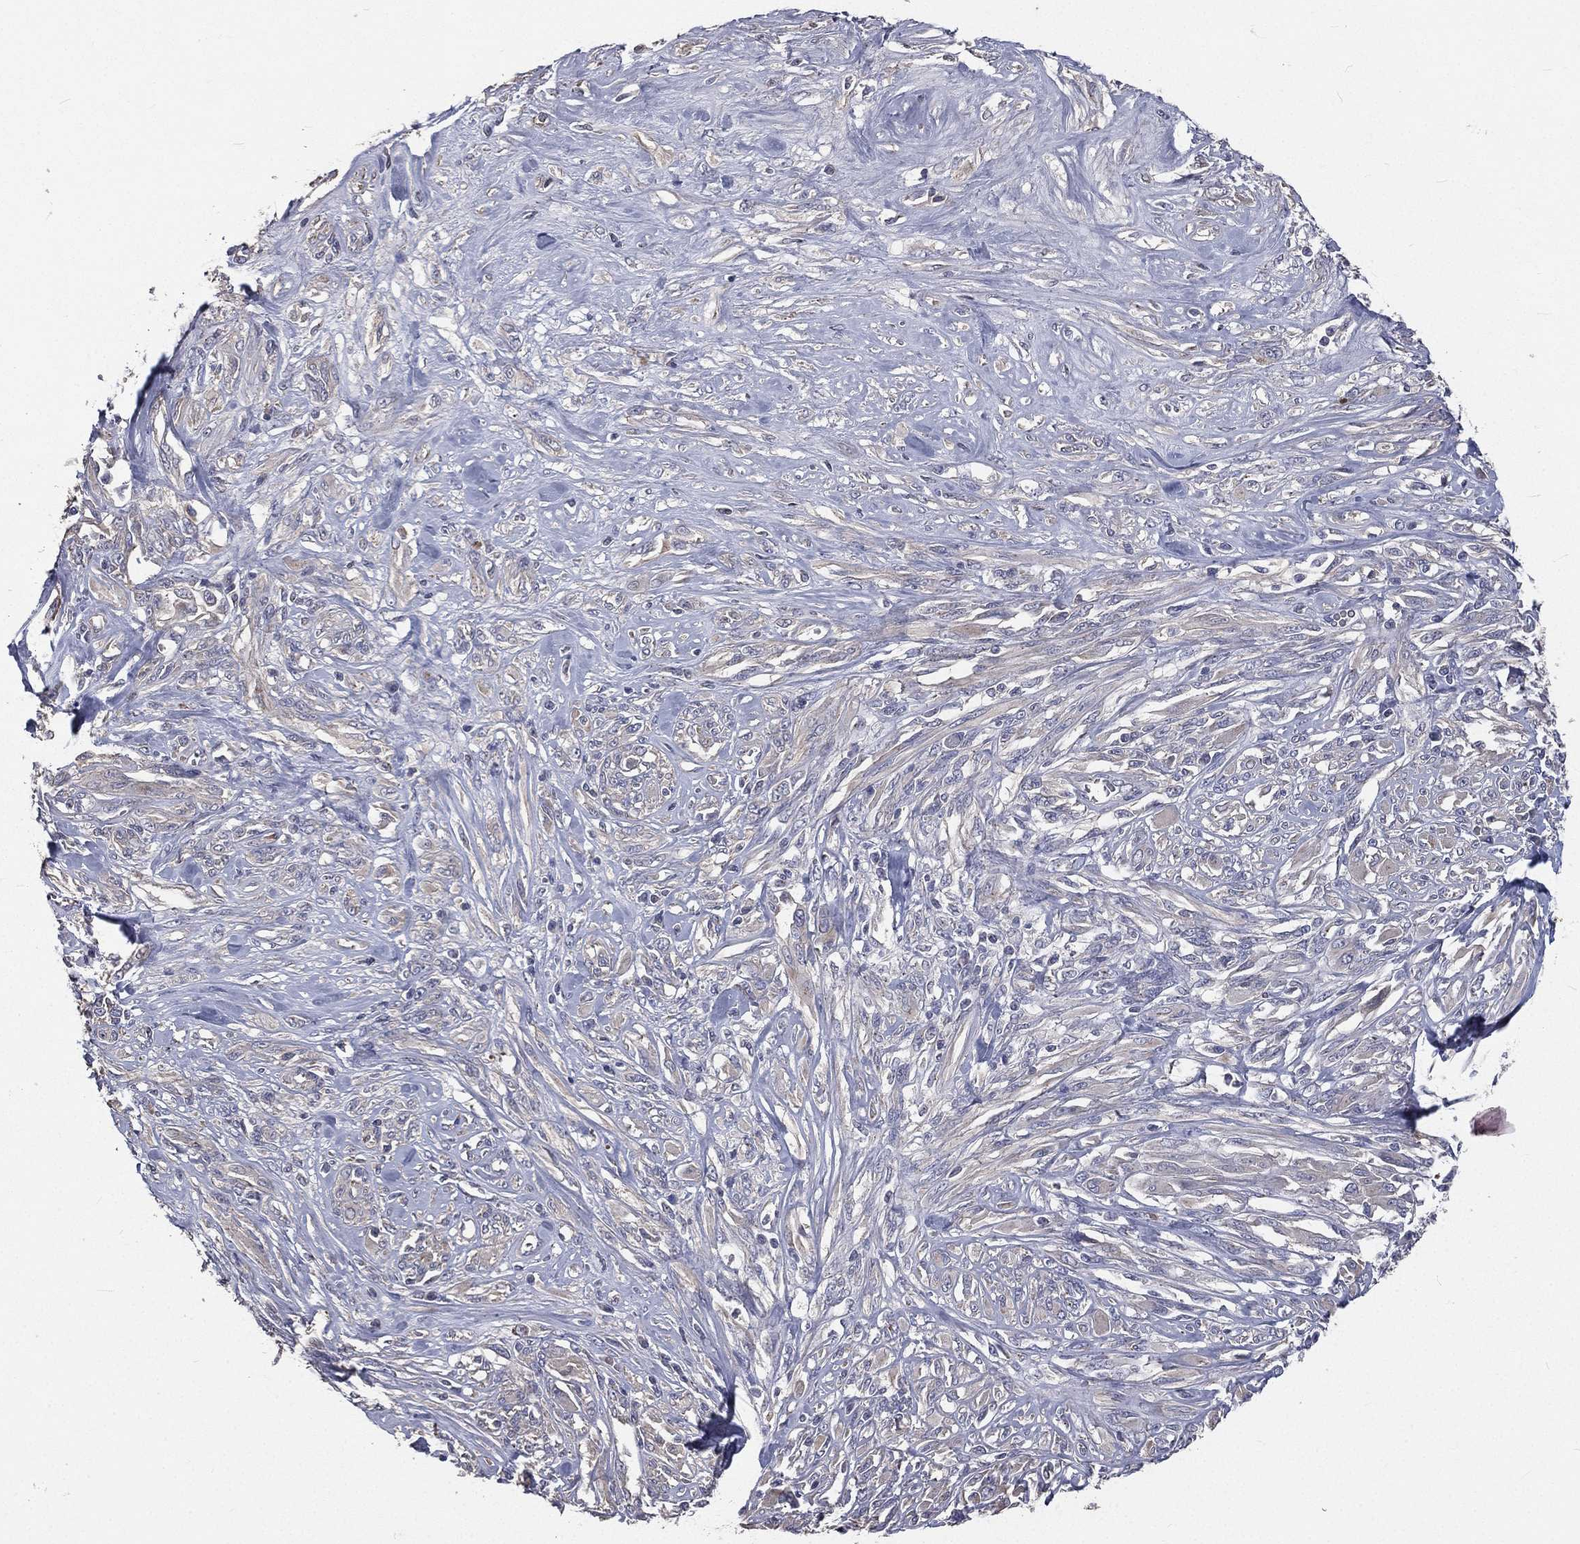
{"staining": {"intensity": "negative", "quantity": "none", "location": "none"}, "tissue": "melanoma", "cell_type": "Tumor cells", "image_type": "cancer", "snomed": [{"axis": "morphology", "description": "Malignant melanoma, NOS"}, {"axis": "topography", "description": "Skin"}], "caption": "High magnification brightfield microscopy of melanoma stained with DAB (3,3'-diaminobenzidine) (brown) and counterstained with hematoxylin (blue): tumor cells show no significant expression.", "gene": "CROCC", "patient": {"sex": "female", "age": 91}}